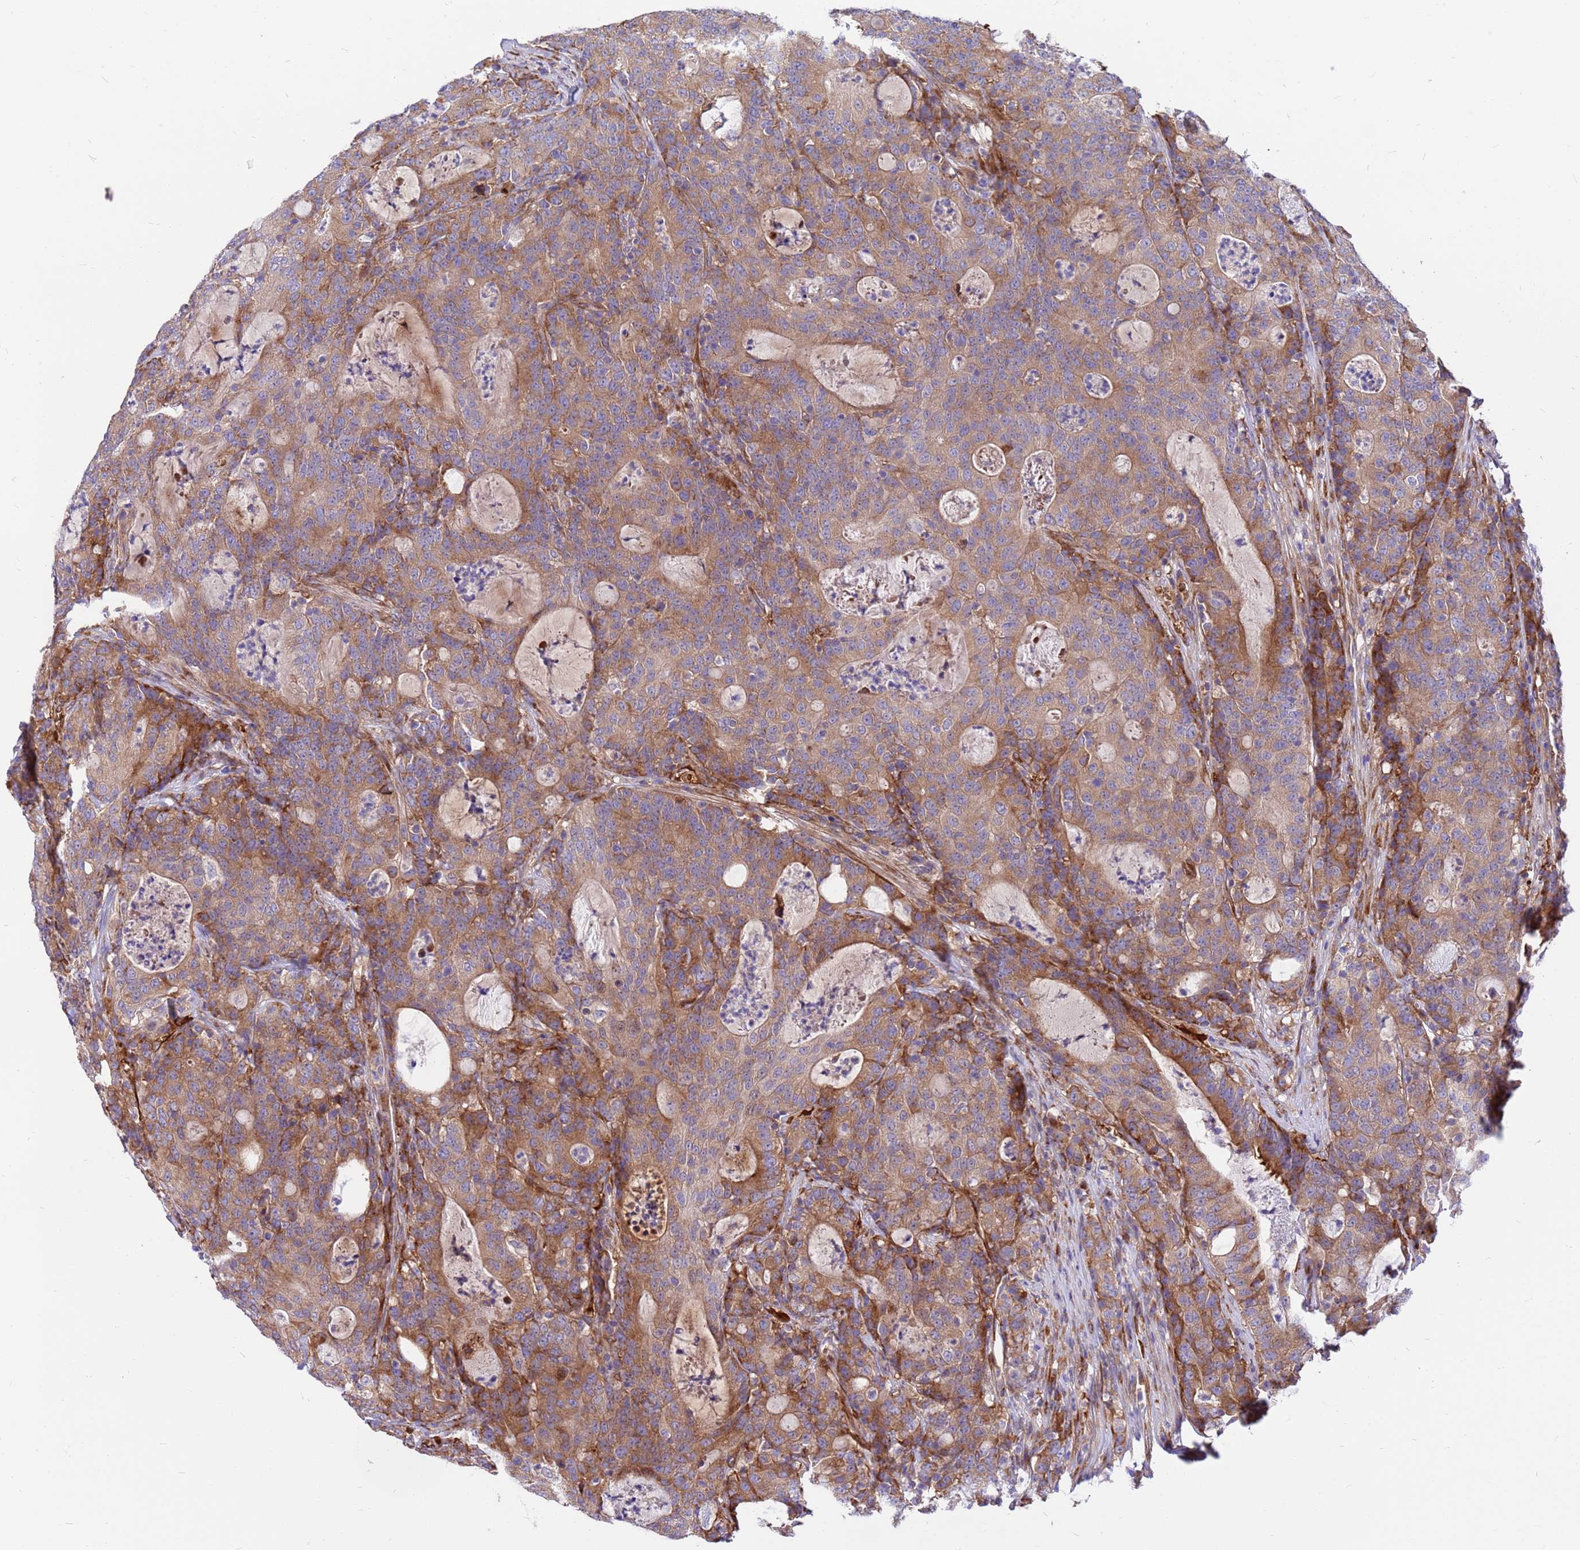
{"staining": {"intensity": "moderate", "quantity": "25%-75%", "location": "cytoplasmic/membranous"}, "tissue": "colorectal cancer", "cell_type": "Tumor cells", "image_type": "cancer", "snomed": [{"axis": "morphology", "description": "Adenocarcinoma, NOS"}, {"axis": "topography", "description": "Colon"}], "caption": "Immunohistochemistry photomicrograph of neoplastic tissue: adenocarcinoma (colorectal) stained using immunohistochemistry displays medium levels of moderate protein expression localized specifically in the cytoplasmic/membranous of tumor cells, appearing as a cytoplasmic/membranous brown color.", "gene": "ZNF669", "patient": {"sex": "male", "age": 83}}